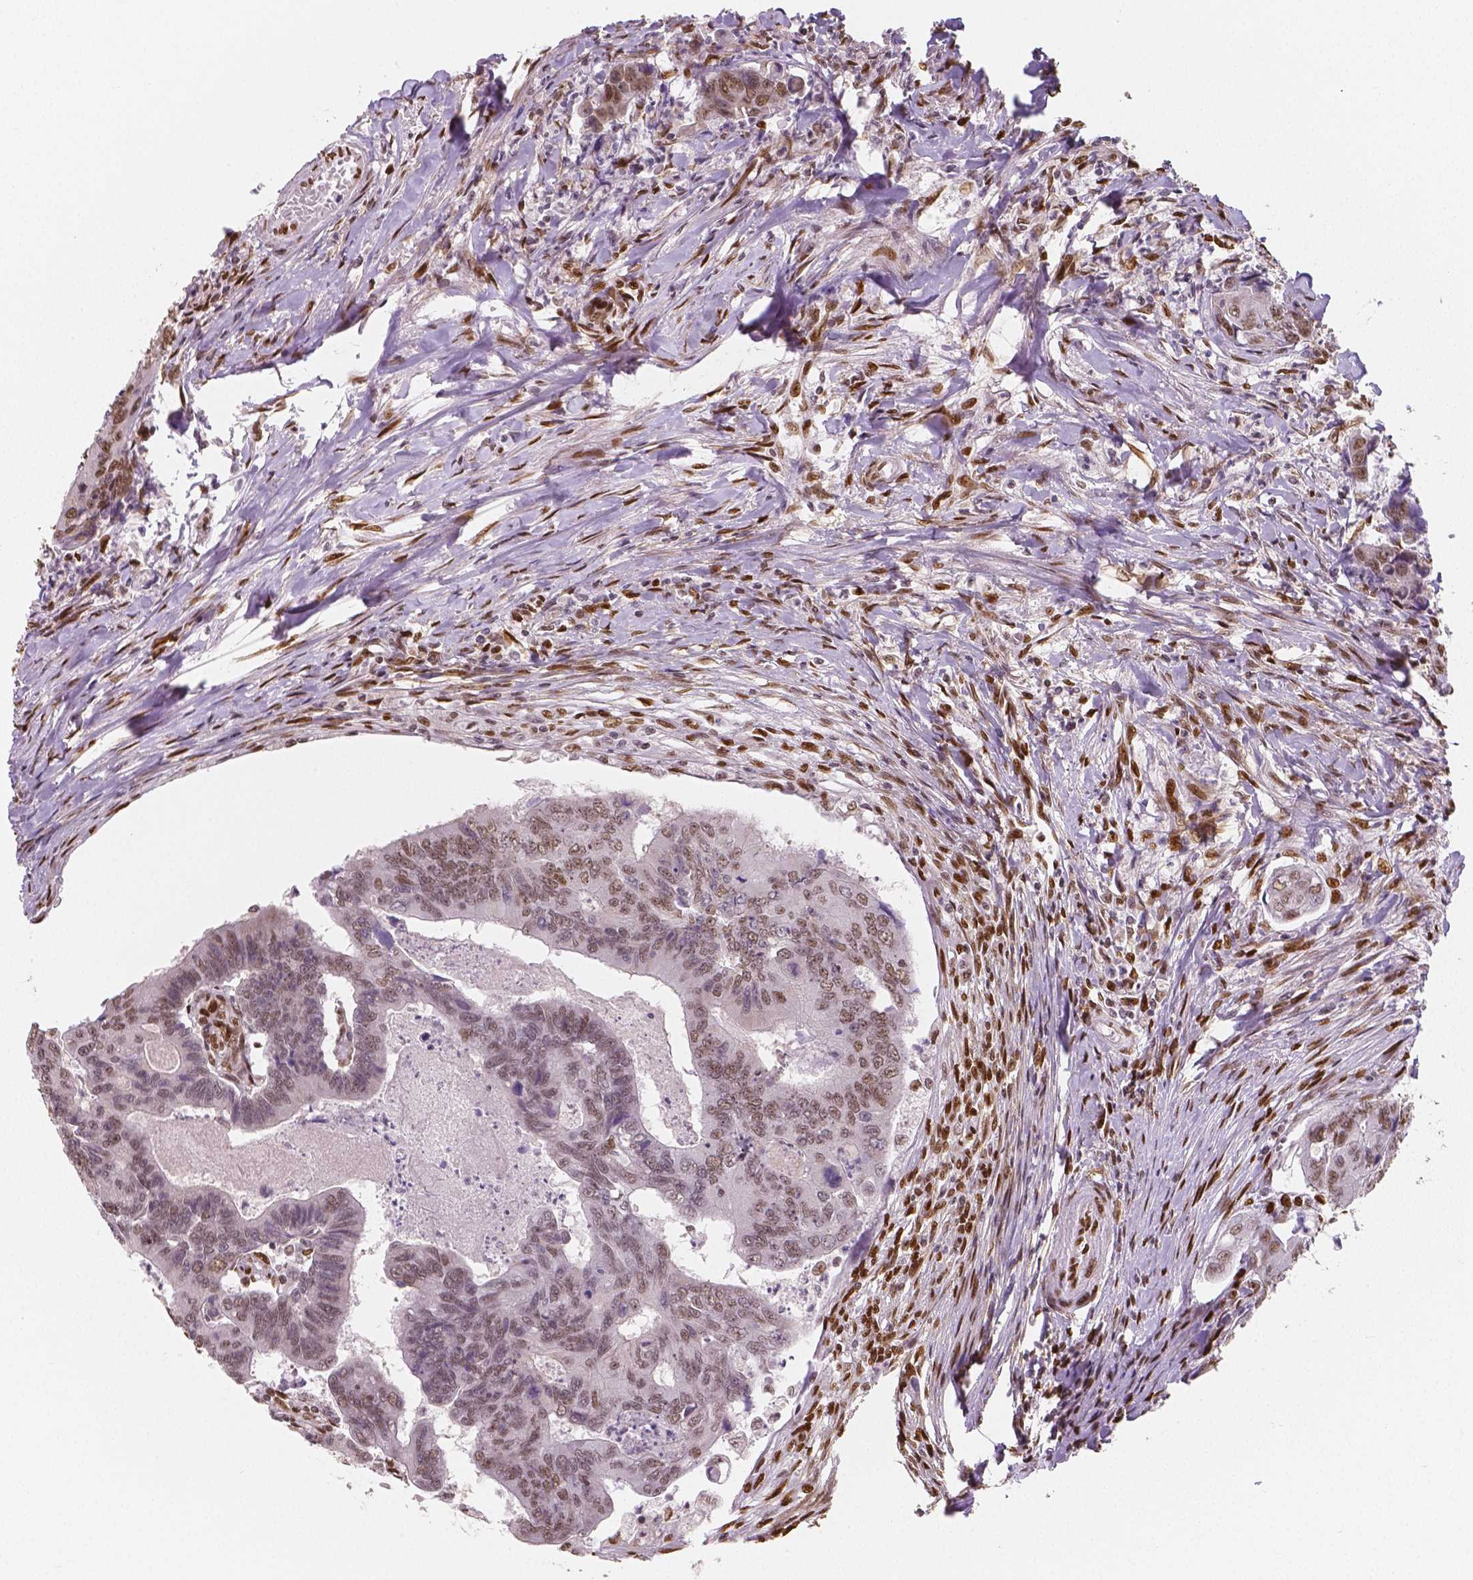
{"staining": {"intensity": "moderate", "quantity": "25%-75%", "location": "nuclear"}, "tissue": "colorectal cancer", "cell_type": "Tumor cells", "image_type": "cancer", "snomed": [{"axis": "morphology", "description": "Adenocarcinoma, NOS"}, {"axis": "topography", "description": "Colon"}], "caption": "Colorectal cancer stained with a protein marker shows moderate staining in tumor cells.", "gene": "NUCKS1", "patient": {"sex": "female", "age": 67}}